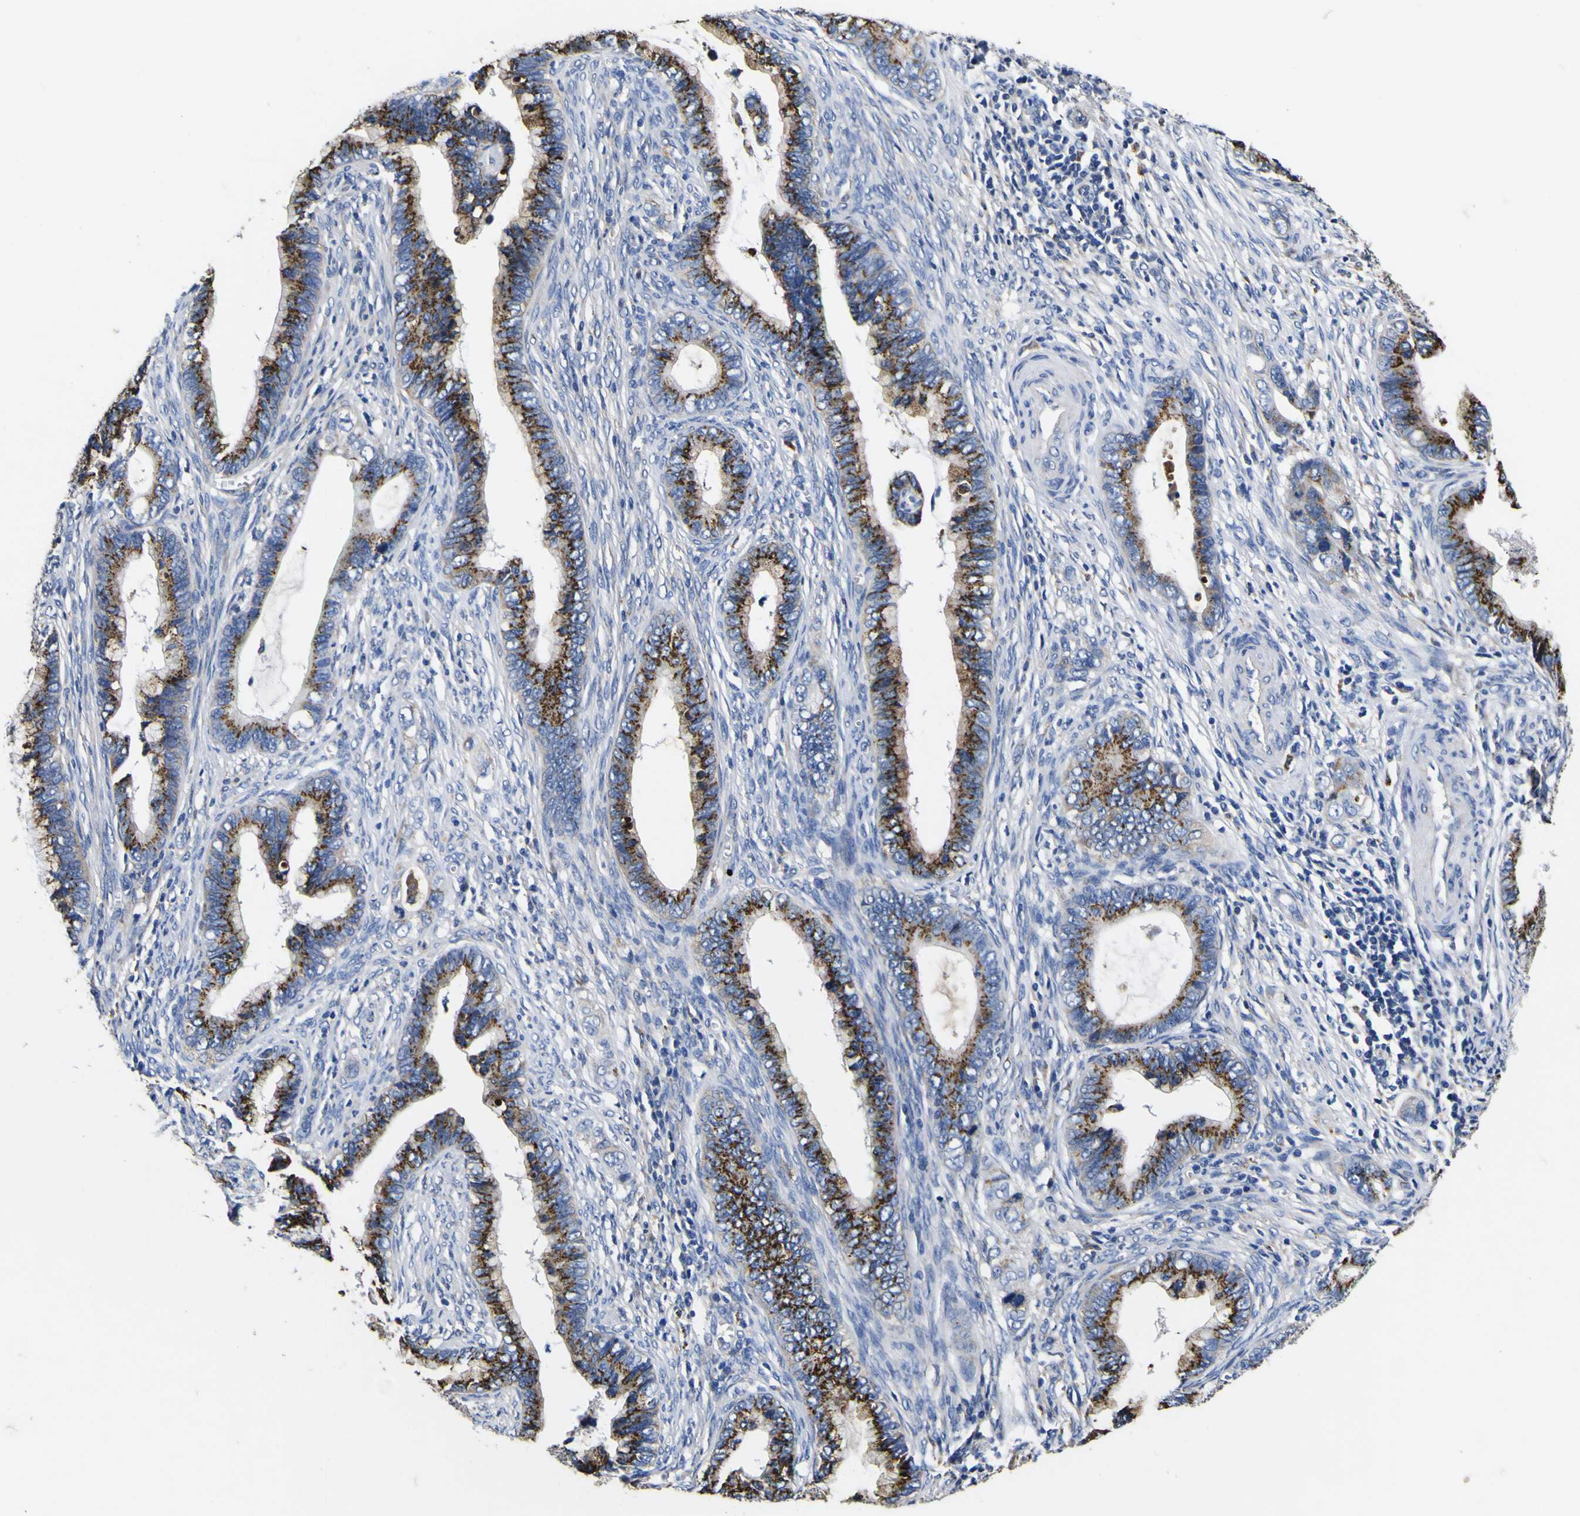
{"staining": {"intensity": "strong", "quantity": ">75%", "location": "cytoplasmic/membranous"}, "tissue": "cervical cancer", "cell_type": "Tumor cells", "image_type": "cancer", "snomed": [{"axis": "morphology", "description": "Adenocarcinoma, NOS"}, {"axis": "topography", "description": "Cervix"}], "caption": "There is high levels of strong cytoplasmic/membranous positivity in tumor cells of adenocarcinoma (cervical), as demonstrated by immunohistochemical staining (brown color).", "gene": "COA1", "patient": {"sex": "female", "age": 44}}